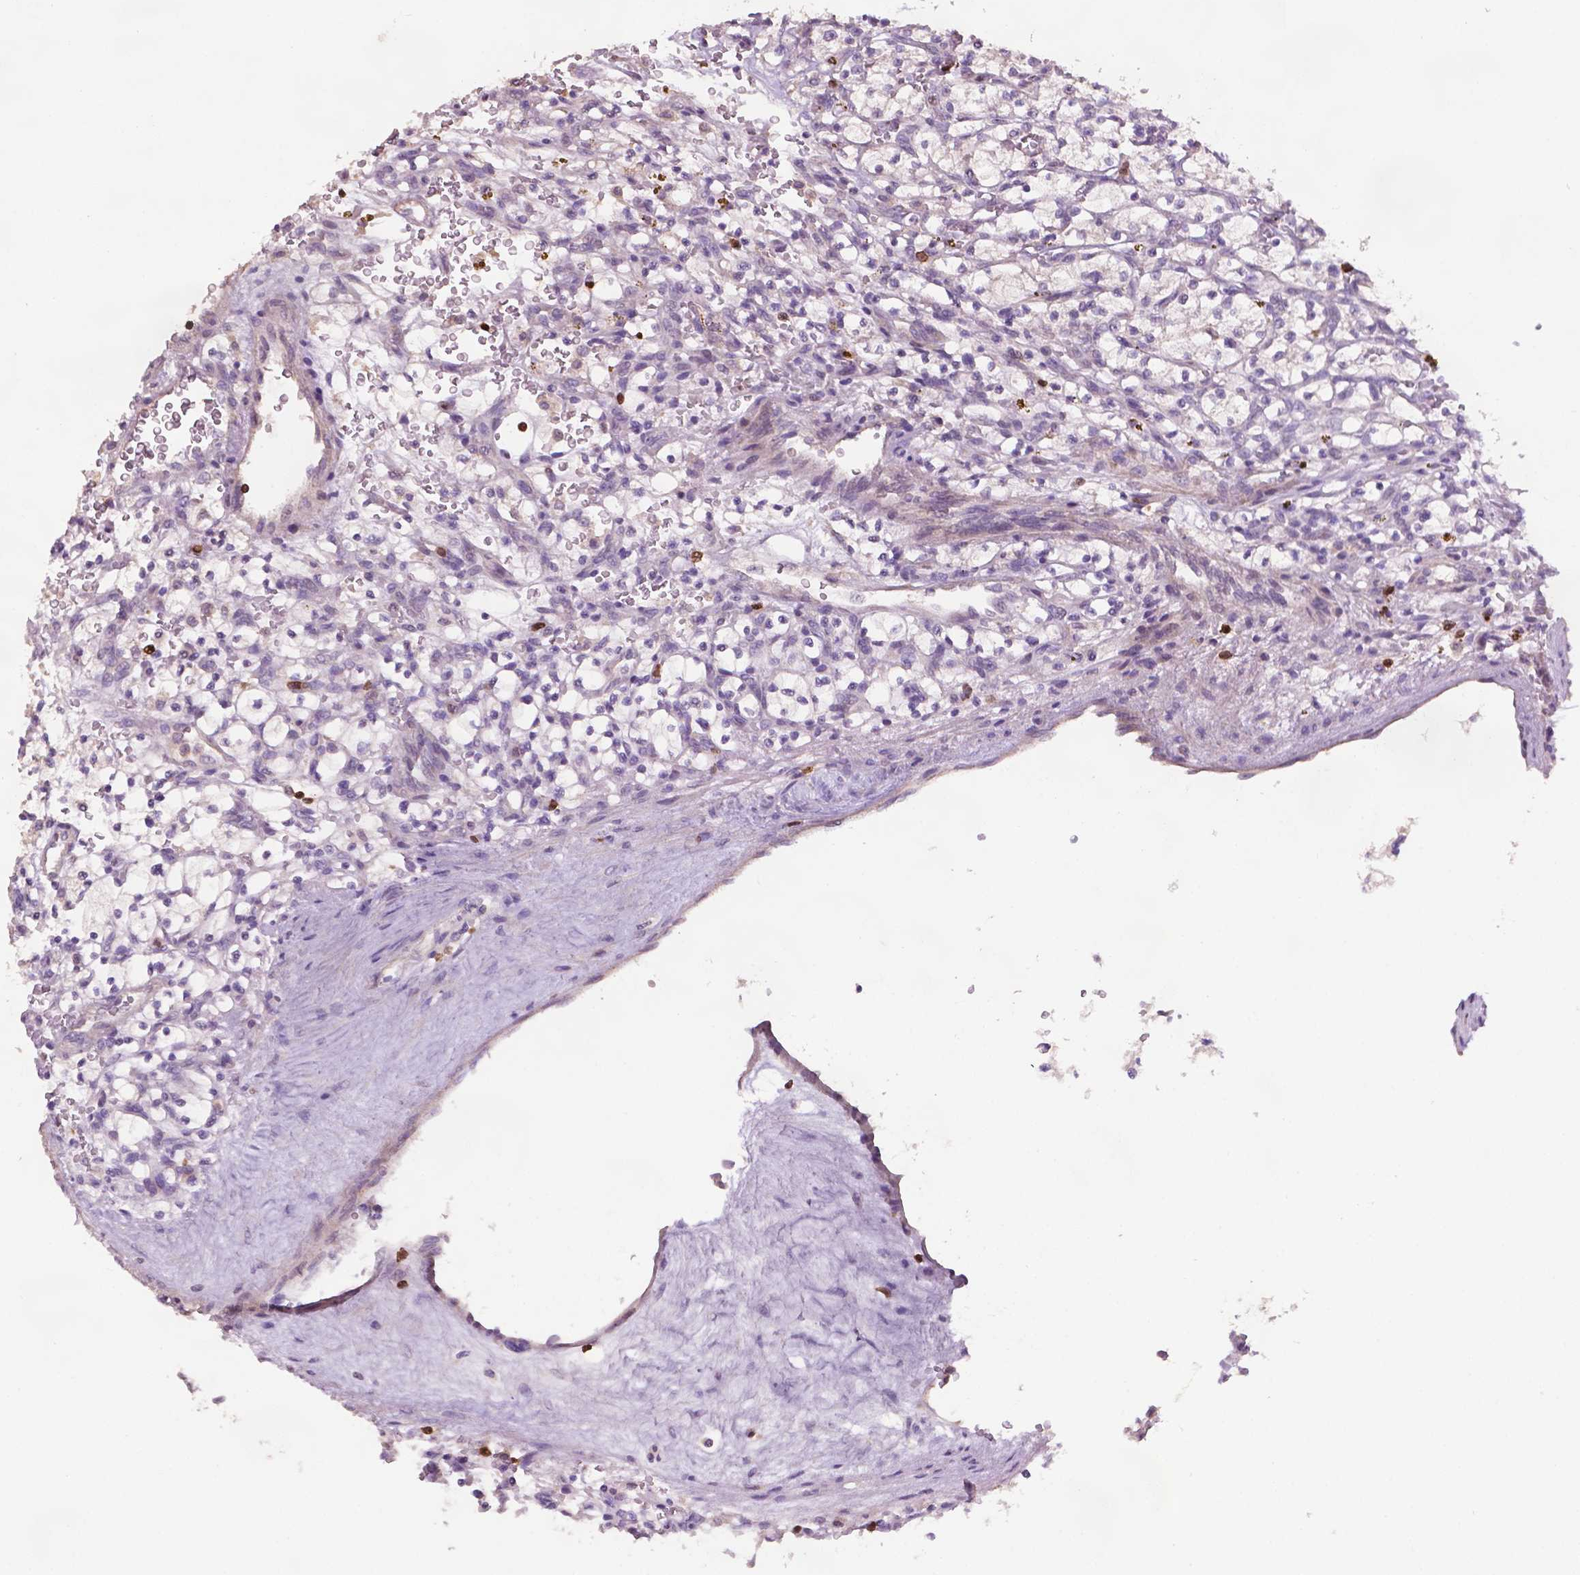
{"staining": {"intensity": "negative", "quantity": "none", "location": "none"}, "tissue": "renal cancer", "cell_type": "Tumor cells", "image_type": "cancer", "snomed": [{"axis": "morphology", "description": "Adenocarcinoma, NOS"}, {"axis": "topography", "description": "Kidney"}], "caption": "Protein analysis of renal cancer shows no significant expression in tumor cells.", "gene": "TBC1D10C", "patient": {"sex": "female", "age": 64}}